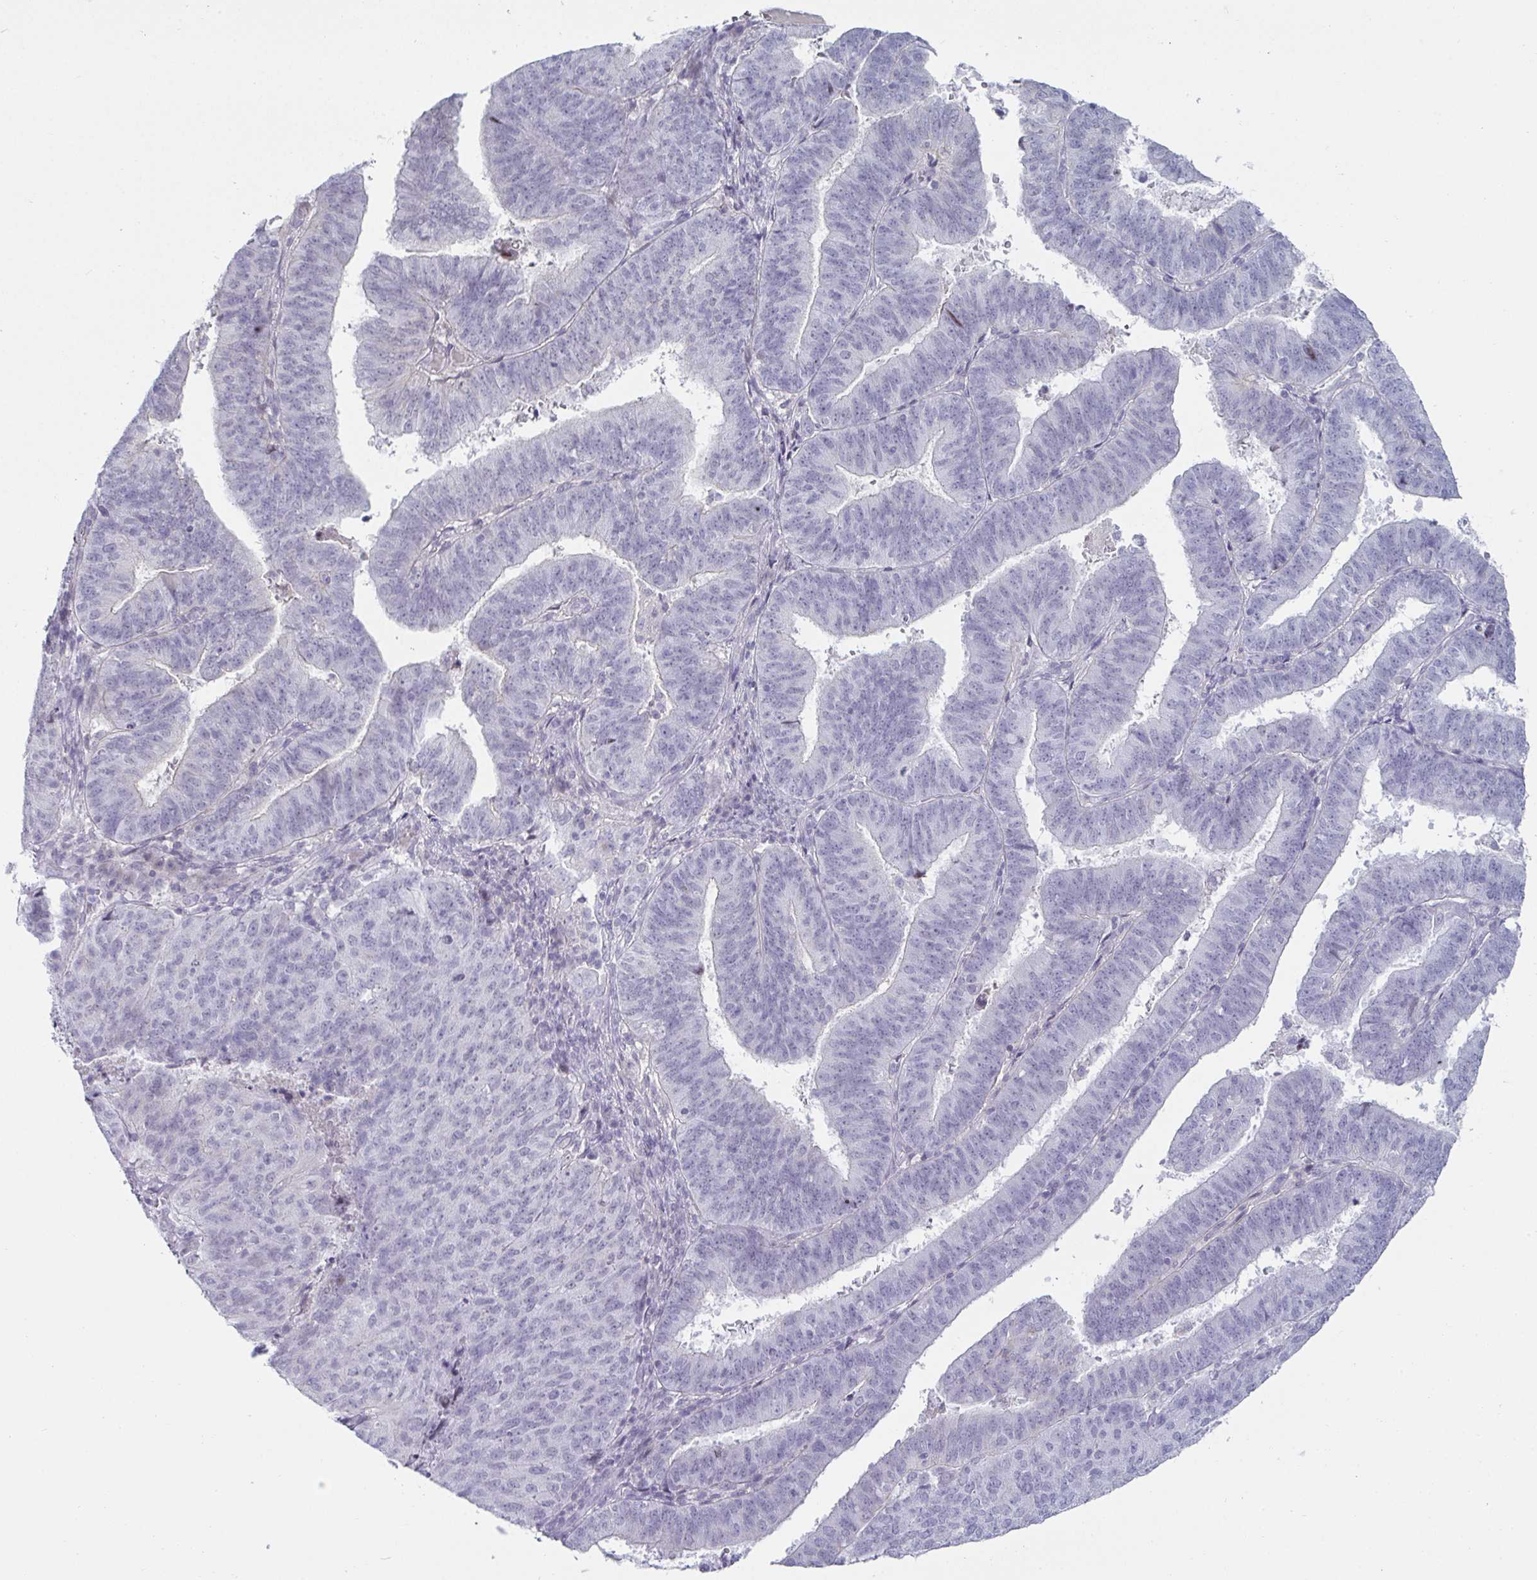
{"staining": {"intensity": "negative", "quantity": "none", "location": "none"}, "tissue": "endometrial cancer", "cell_type": "Tumor cells", "image_type": "cancer", "snomed": [{"axis": "morphology", "description": "Adenocarcinoma, NOS"}, {"axis": "topography", "description": "Endometrium"}], "caption": "The micrograph shows no staining of tumor cells in endometrial adenocarcinoma.", "gene": "VSIG10L", "patient": {"sex": "female", "age": 82}}